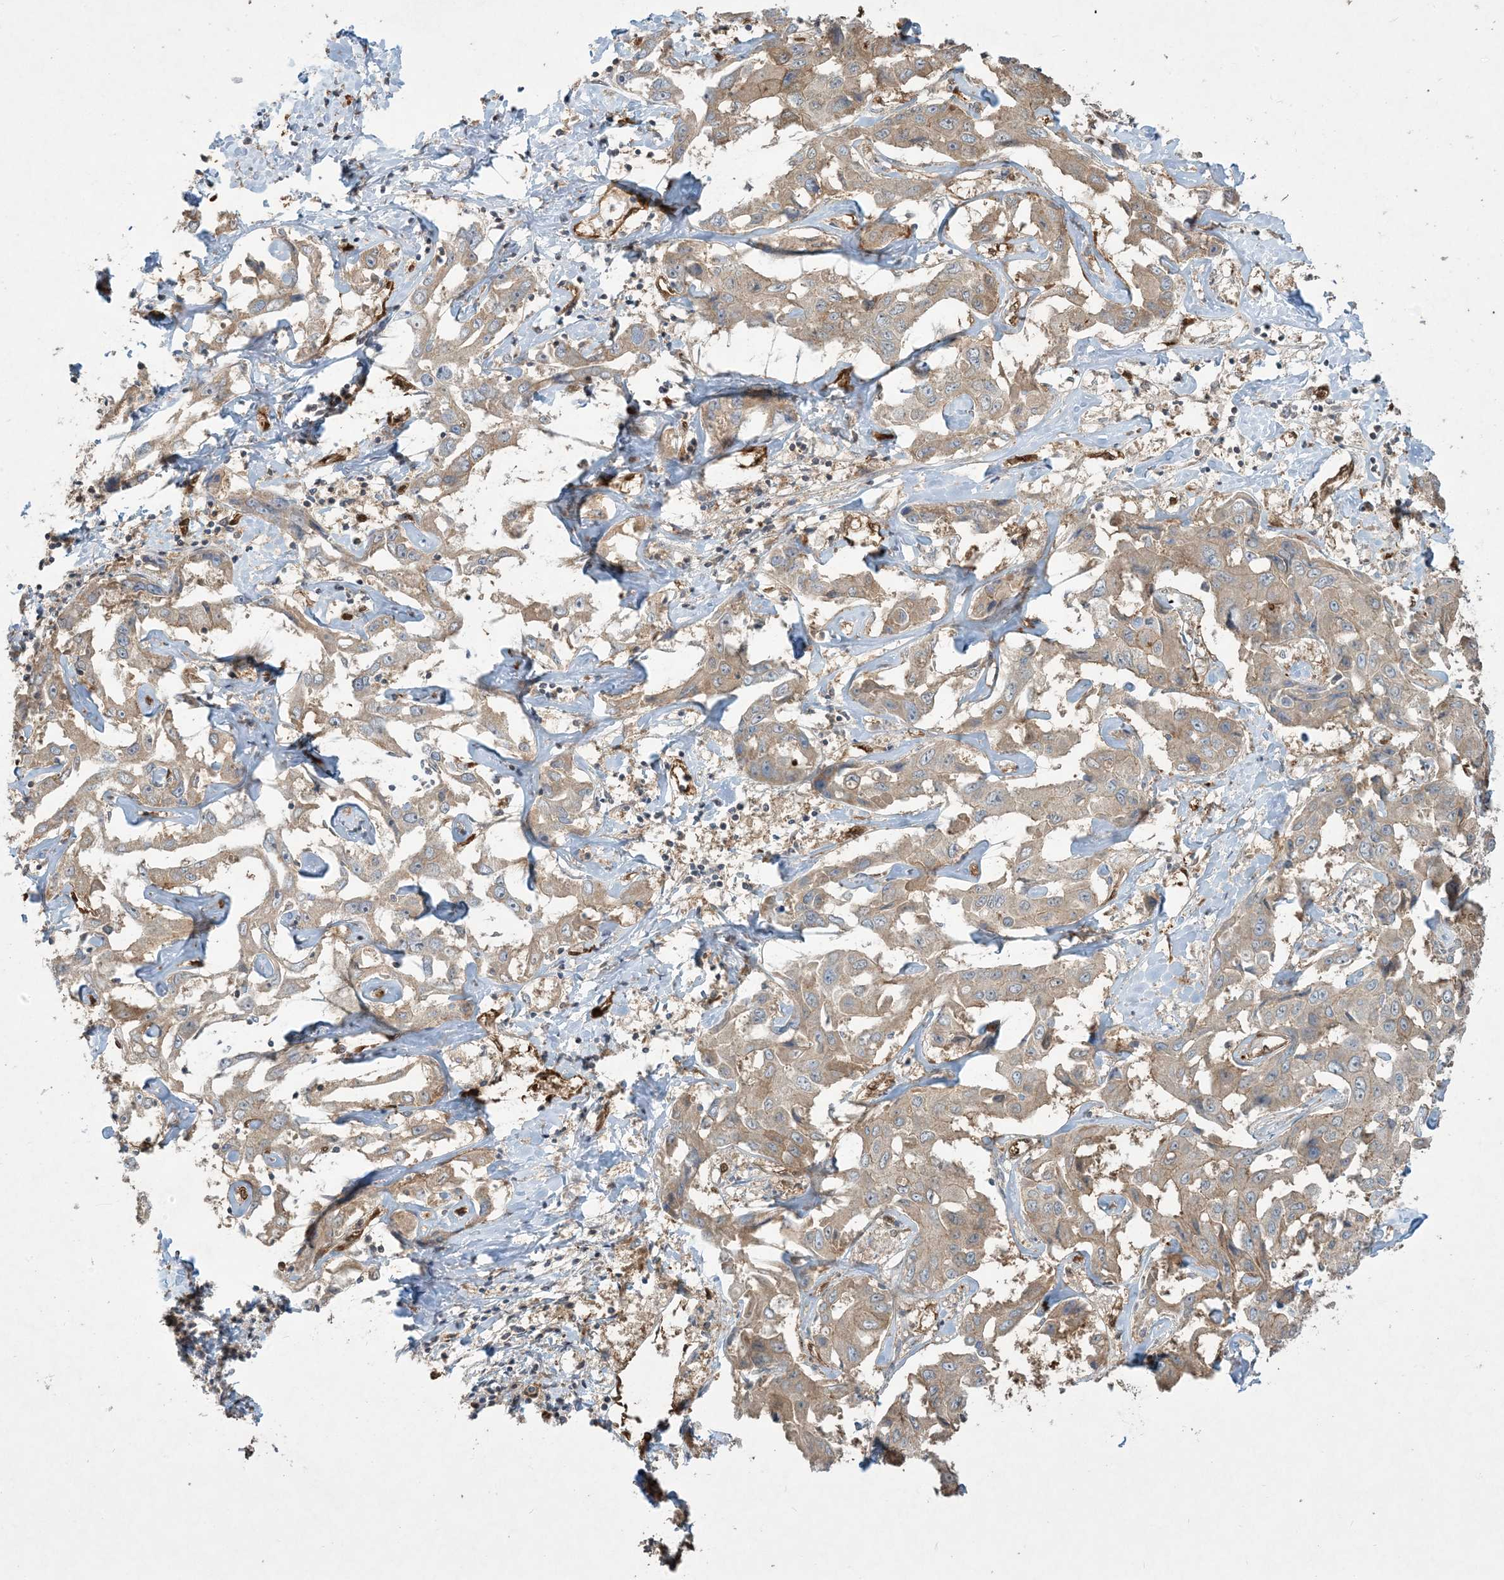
{"staining": {"intensity": "weak", "quantity": ">75%", "location": "cytoplasmic/membranous"}, "tissue": "liver cancer", "cell_type": "Tumor cells", "image_type": "cancer", "snomed": [{"axis": "morphology", "description": "Cholangiocarcinoma"}, {"axis": "topography", "description": "Liver"}], "caption": "Liver cholangiocarcinoma was stained to show a protein in brown. There is low levels of weak cytoplasmic/membranous positivity in about >75% of tumor cells.", "gene": "PPM1F", "patient": {"sex": "male", "age": 59}}